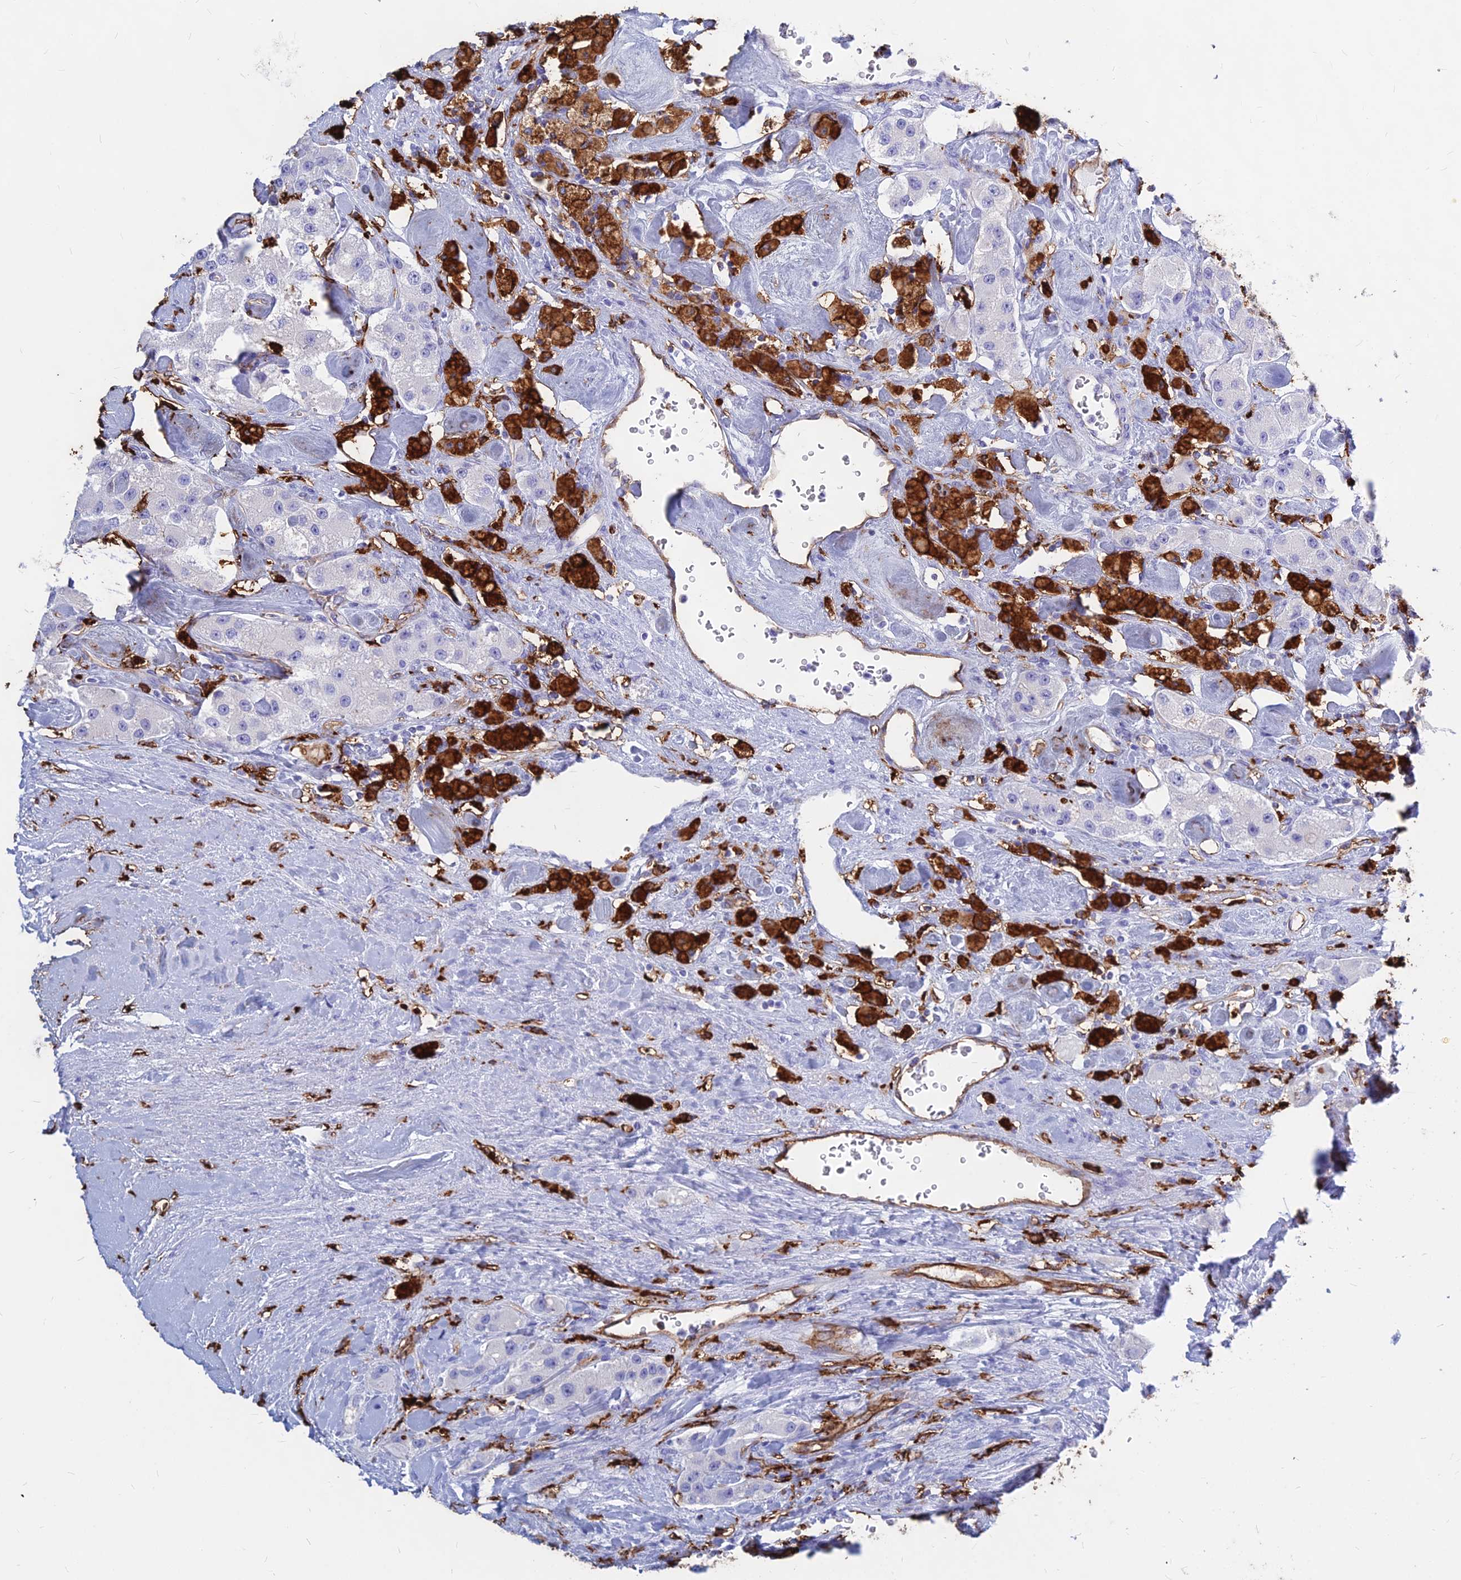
{"staining": {"intensity": "negative", "quantity": "none", "location": "none"}, "tissue": "carcinoid", "cell_type": "Tumor cells", "image_type": "cancer", "snomed": [{"axis": "morphology", "description": "Carcinoid, malignant, NOS"}, {"axis": "topography", "description": "Pancreas"}], "caption": "Protein analysis of carcinoid exhibits no significant positivity in tumor cells.", "gene": "HLA-DRB1", "patient": {"sex": "male", "age": 41}}